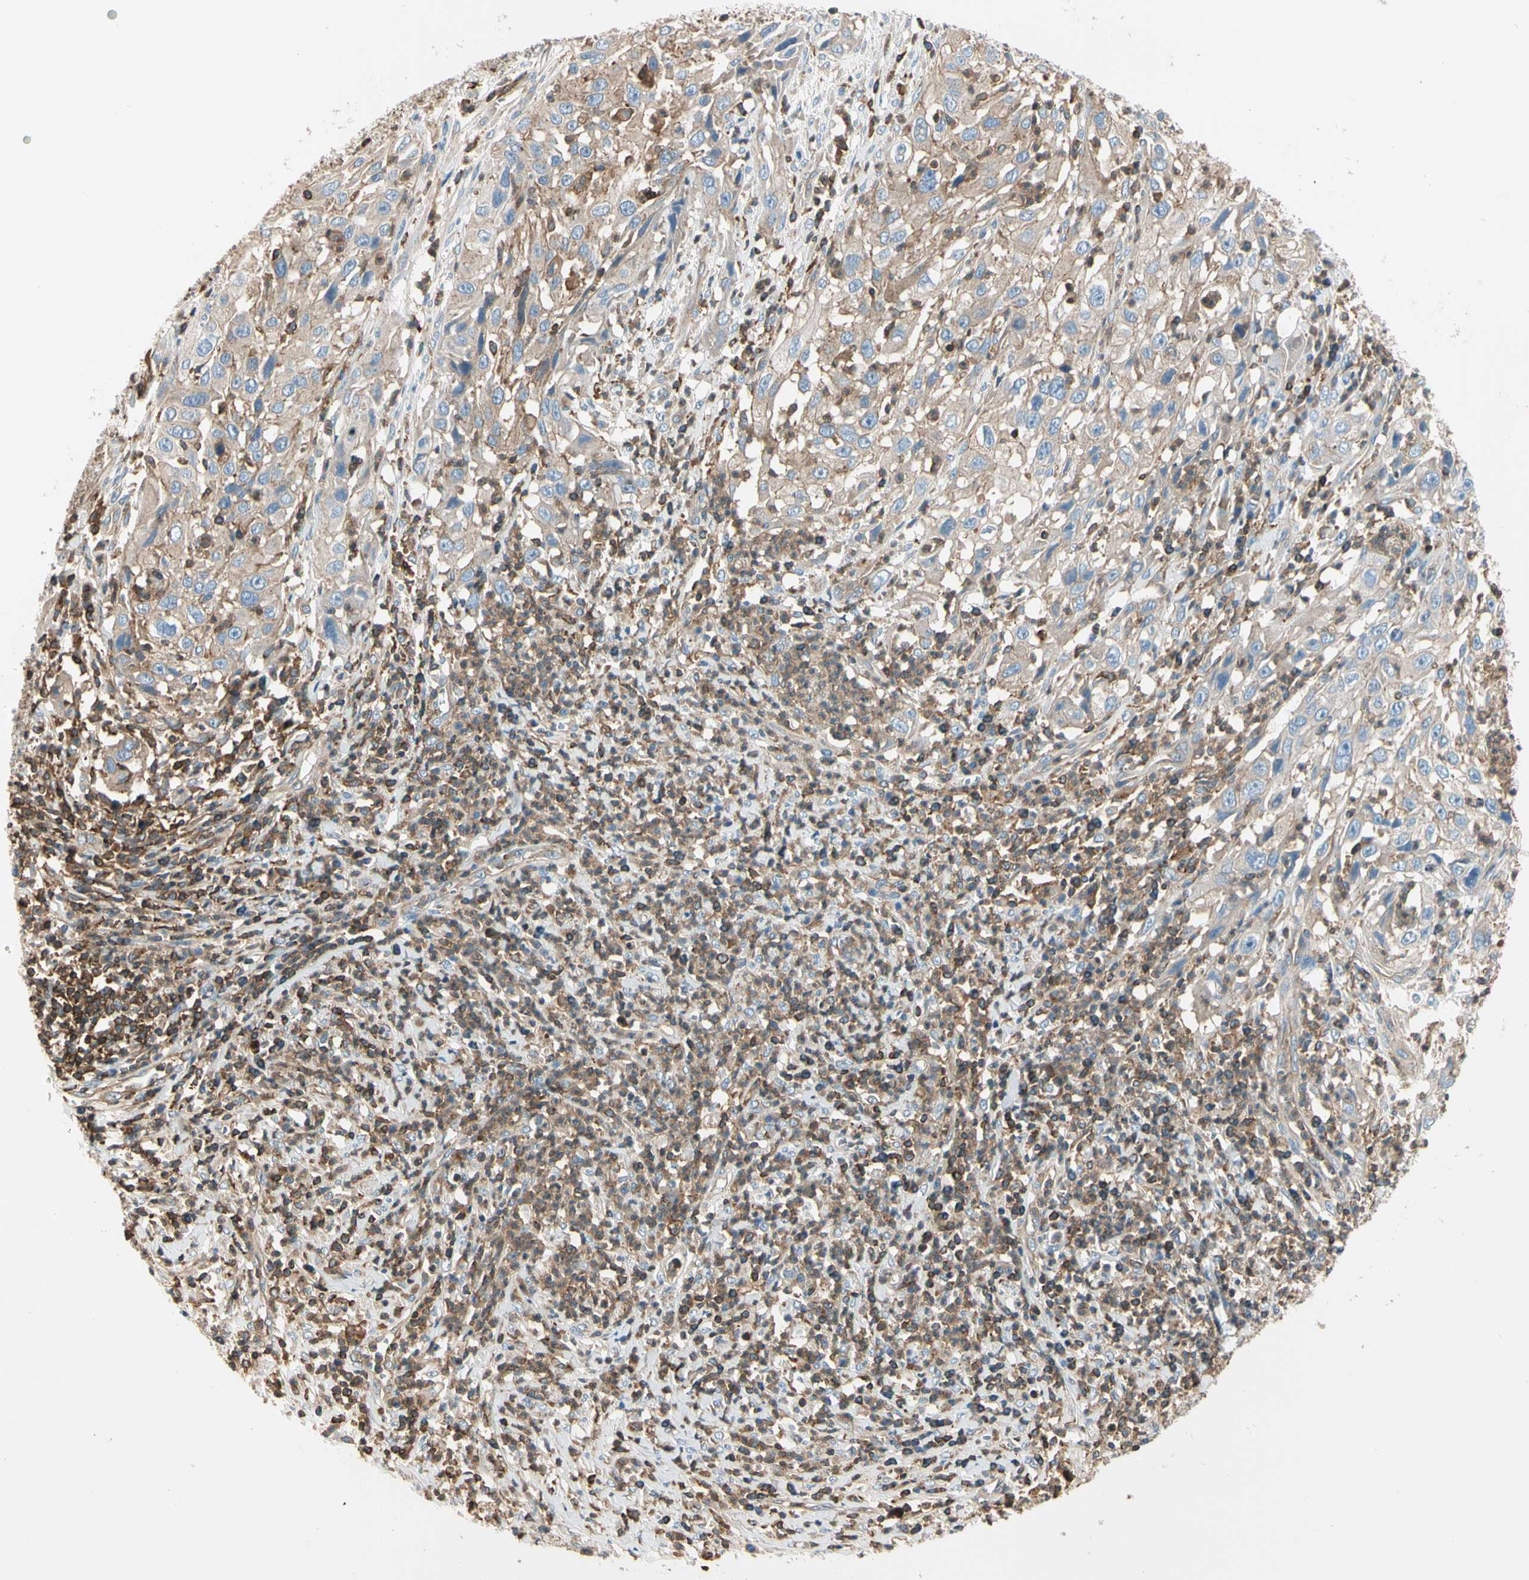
{"staining": {"intensity": "weak", "quantity": ">75%", "location": "cytoplasmic/membranous"}, "tissue": "cervical cancer", "cell_type": "Tumor cells", "image_type": "cancer", "snomed": [{"axis": "morphology", "description": "Squamous cell carcinoma, NOS"}, {"axis": "topography", "description": "Cervix"}], "caption": "Immunohistochemical staining of human cervical cancer shows low levels of weak cytoplasmic/membranous protein staining in approximately >75% of tumor cells.", "gene": "CAPZA2", "patient": {"sex": "female", "age": 32}}